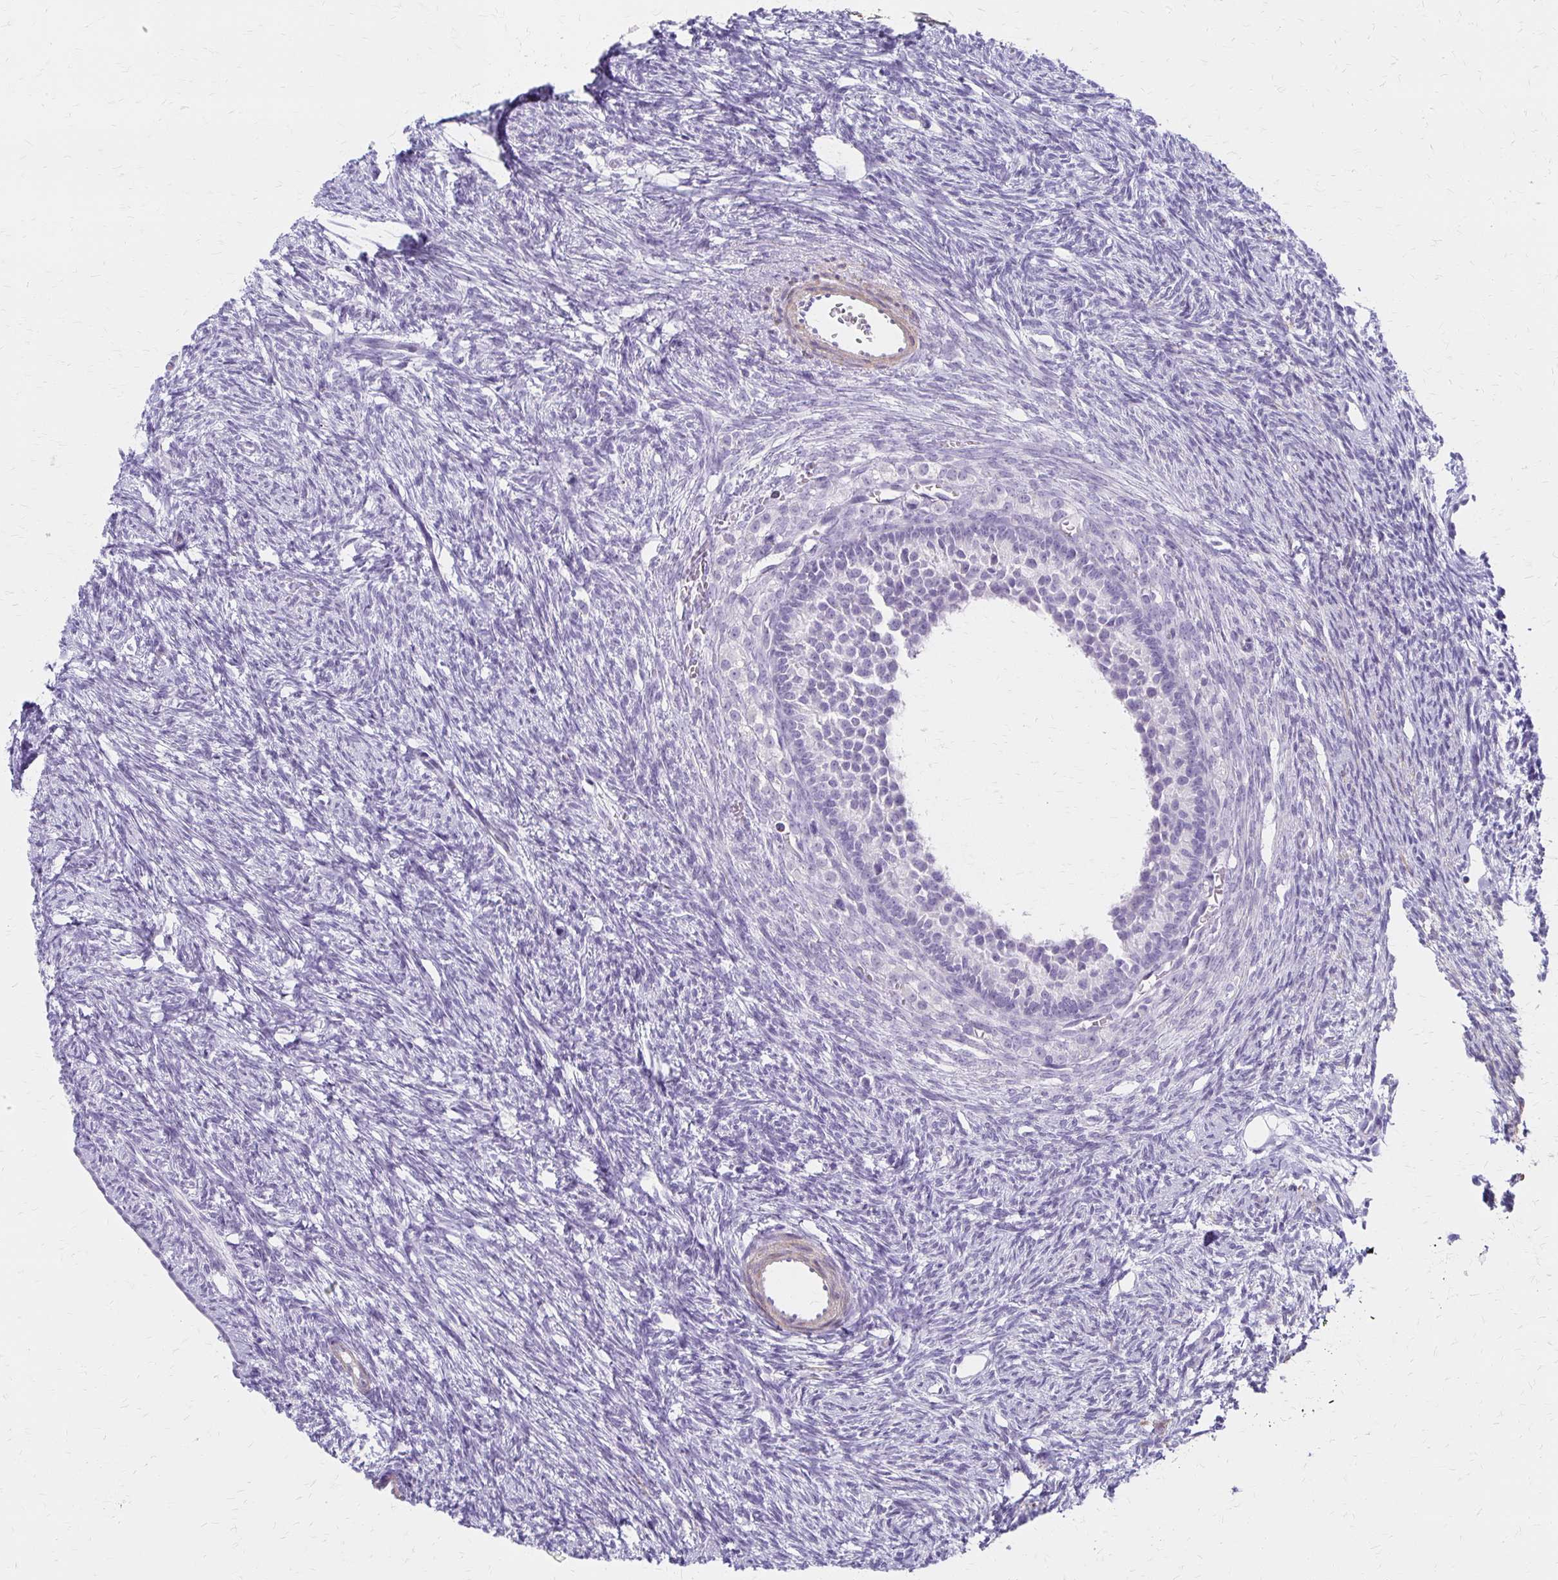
{"staining": {"intensity": "negative", "quantity": "none", "location": "none"}, "tissue": "ovary", "cell_type": "Follicle cells", "image_type": "normal", "snomed": [{"axis": "morphology", "description": "Normal tissue, NOS"}, {"axis": "topography", "description": "Ovary"}], "caption": "DAB immunohistochemical staining of normal human ovary reveals no significant positivity in follicle cells.", "gene": "IVL", "patient": {"sex": "female", "age": 33}}